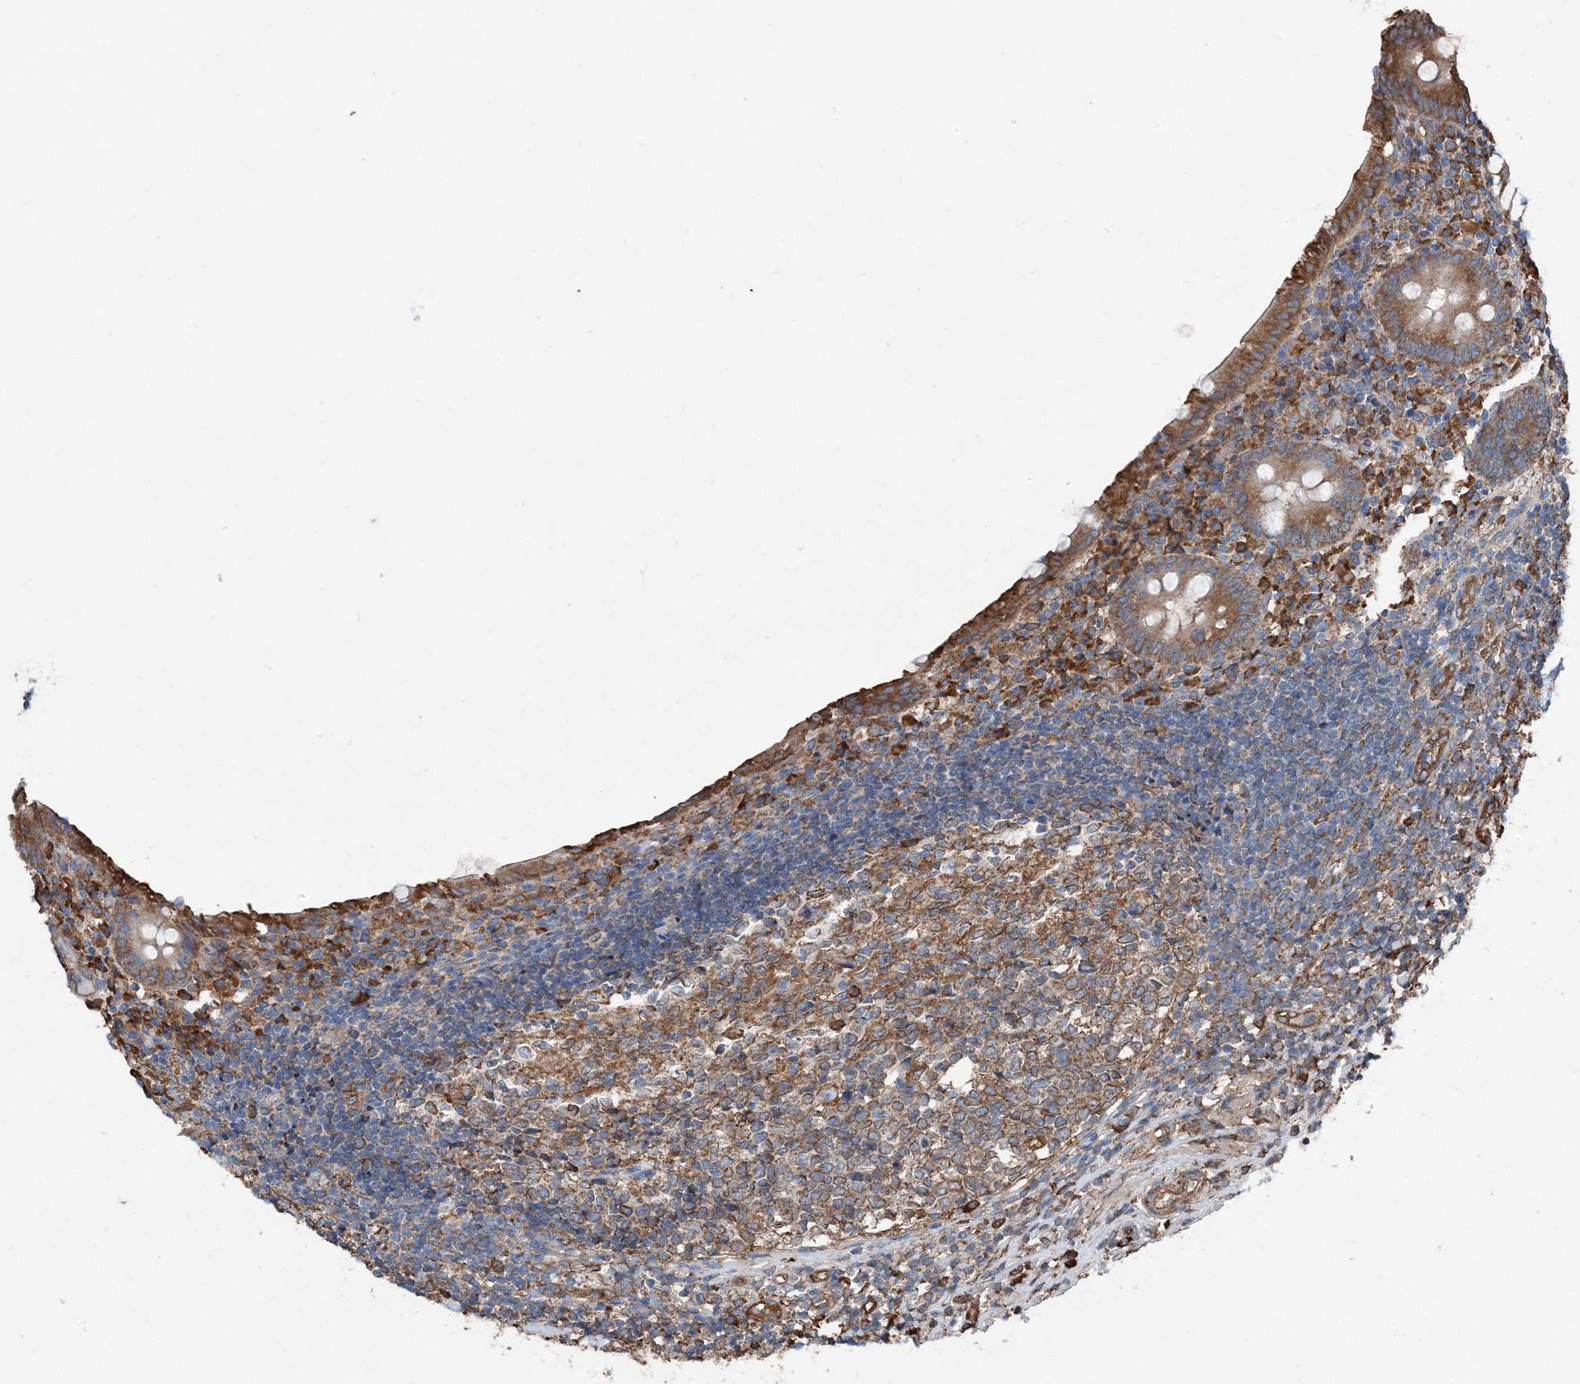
{"staining": {"intensity": "moderate", "quantity": ">75%", "location": "cytoplasmic/membranous"}, "tissue": "appendix", "cell_type": "Glandular cells", "image_type": "normal", "snomed": [{"axis": "morphology", "description": "Normal tissue, NOS"}, {"axis": "topography", "description": "Appendix"}], "caption": "A medium amount of moderate cytoplasmic/membranous positivity is appreciated in about >75% of glandular cells in normal appendix.", "gene": "PDIA6", "patient": {"sex": "female", "age": 17}}